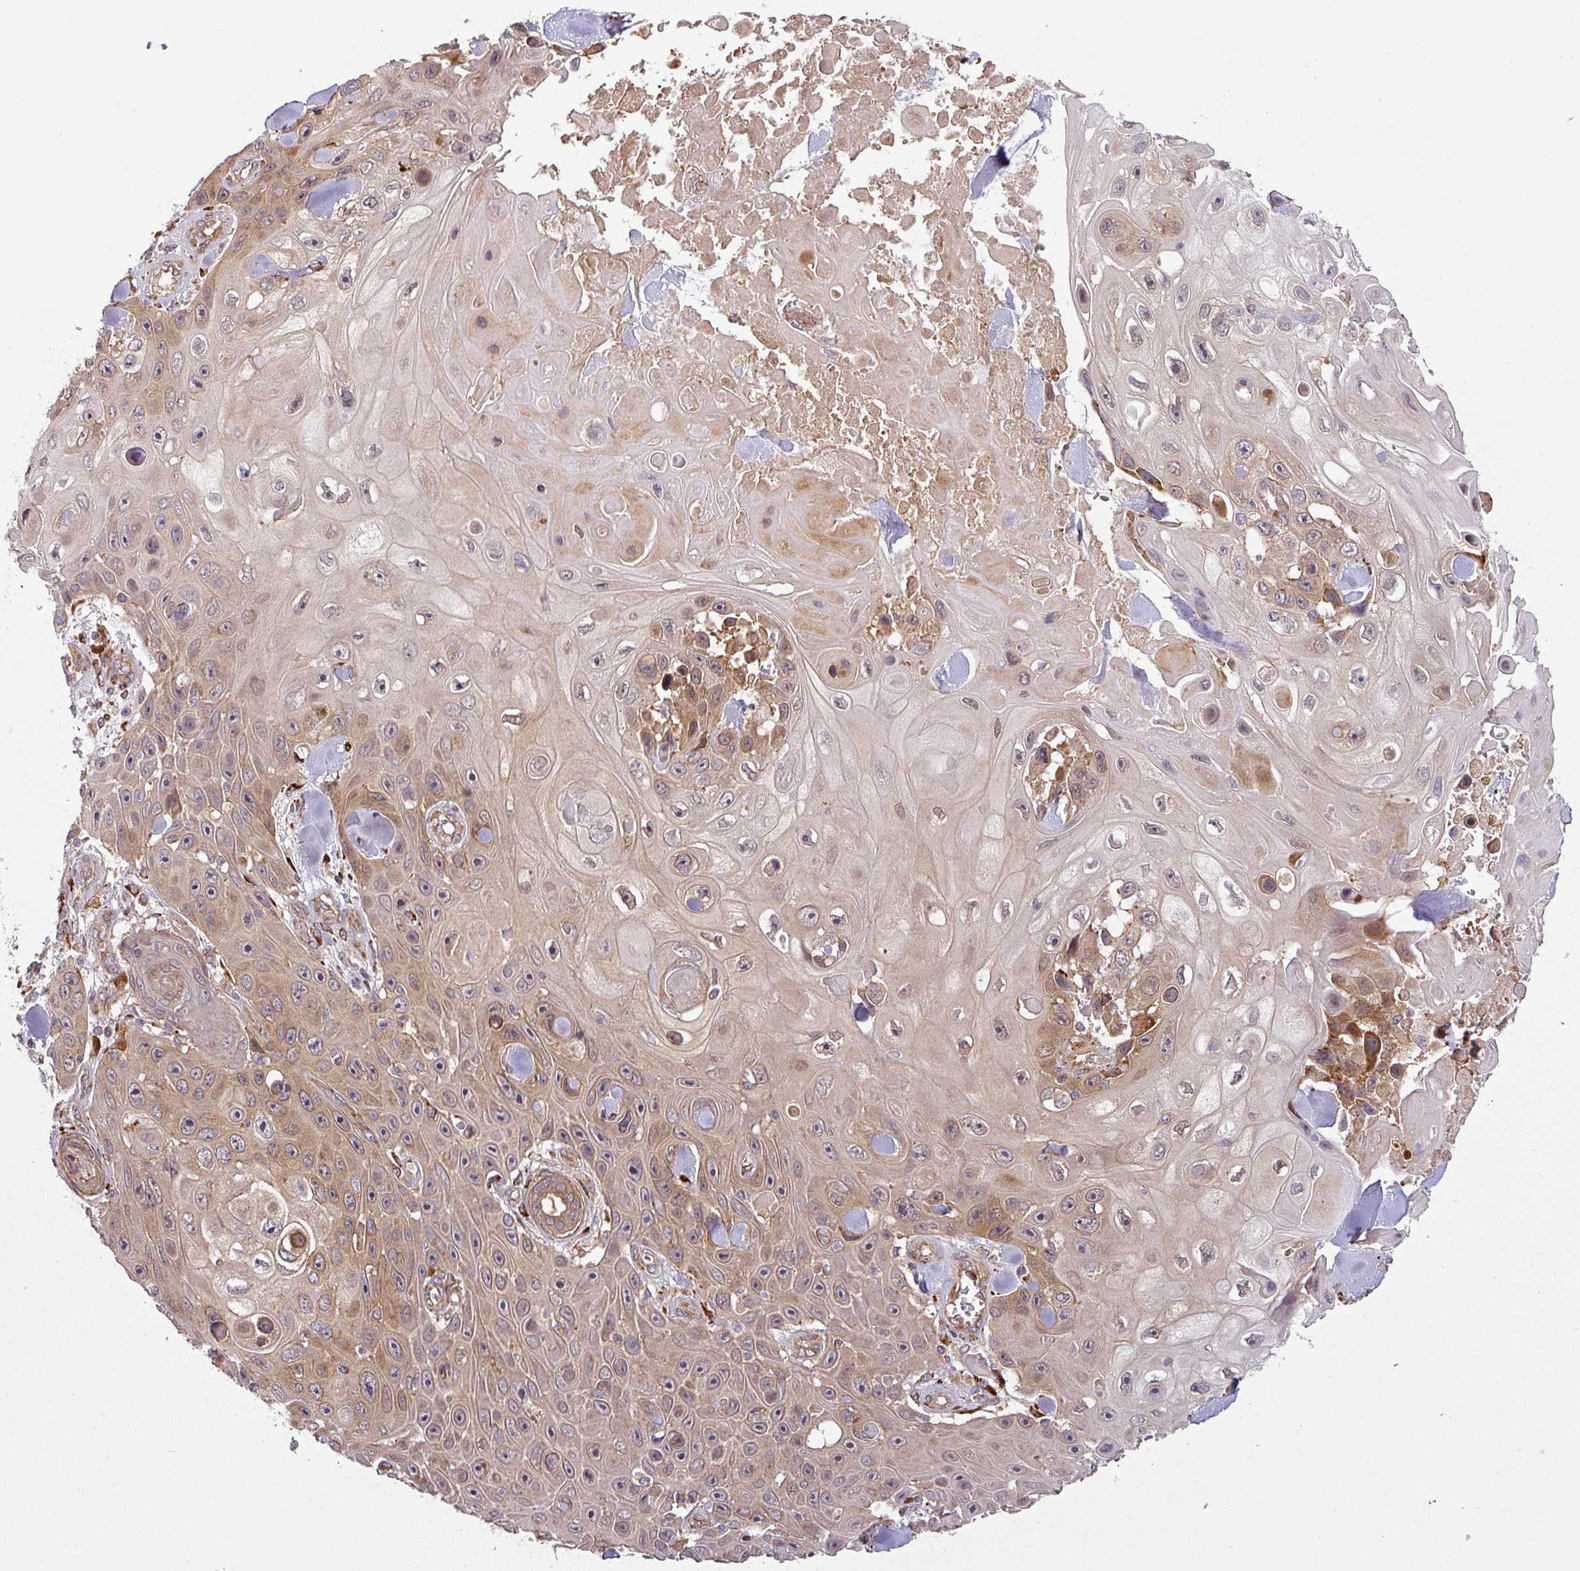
{"staining": {"intensity": "weak", "quantity": "25%-75%", "location": "cytoplasmic/membranous"}, "tissue": "skin cancer", "cell_type": "Tumor cells", "image_type": "cancer", "snomed": [{"axis": "morphology", "description": "Squamous cell carcinoma, NOS"}, {"axis": "topography", "description": "Skin"}], "caption": "Protein staining by immunohistochemistry shows weak cytoplasmic/membranous positivity in about 25%-75% of tumor cells in skin cancer (squamous cell carcinoma).", "gene": "ART1", "patient": {"sex": "male", "age": 82}}